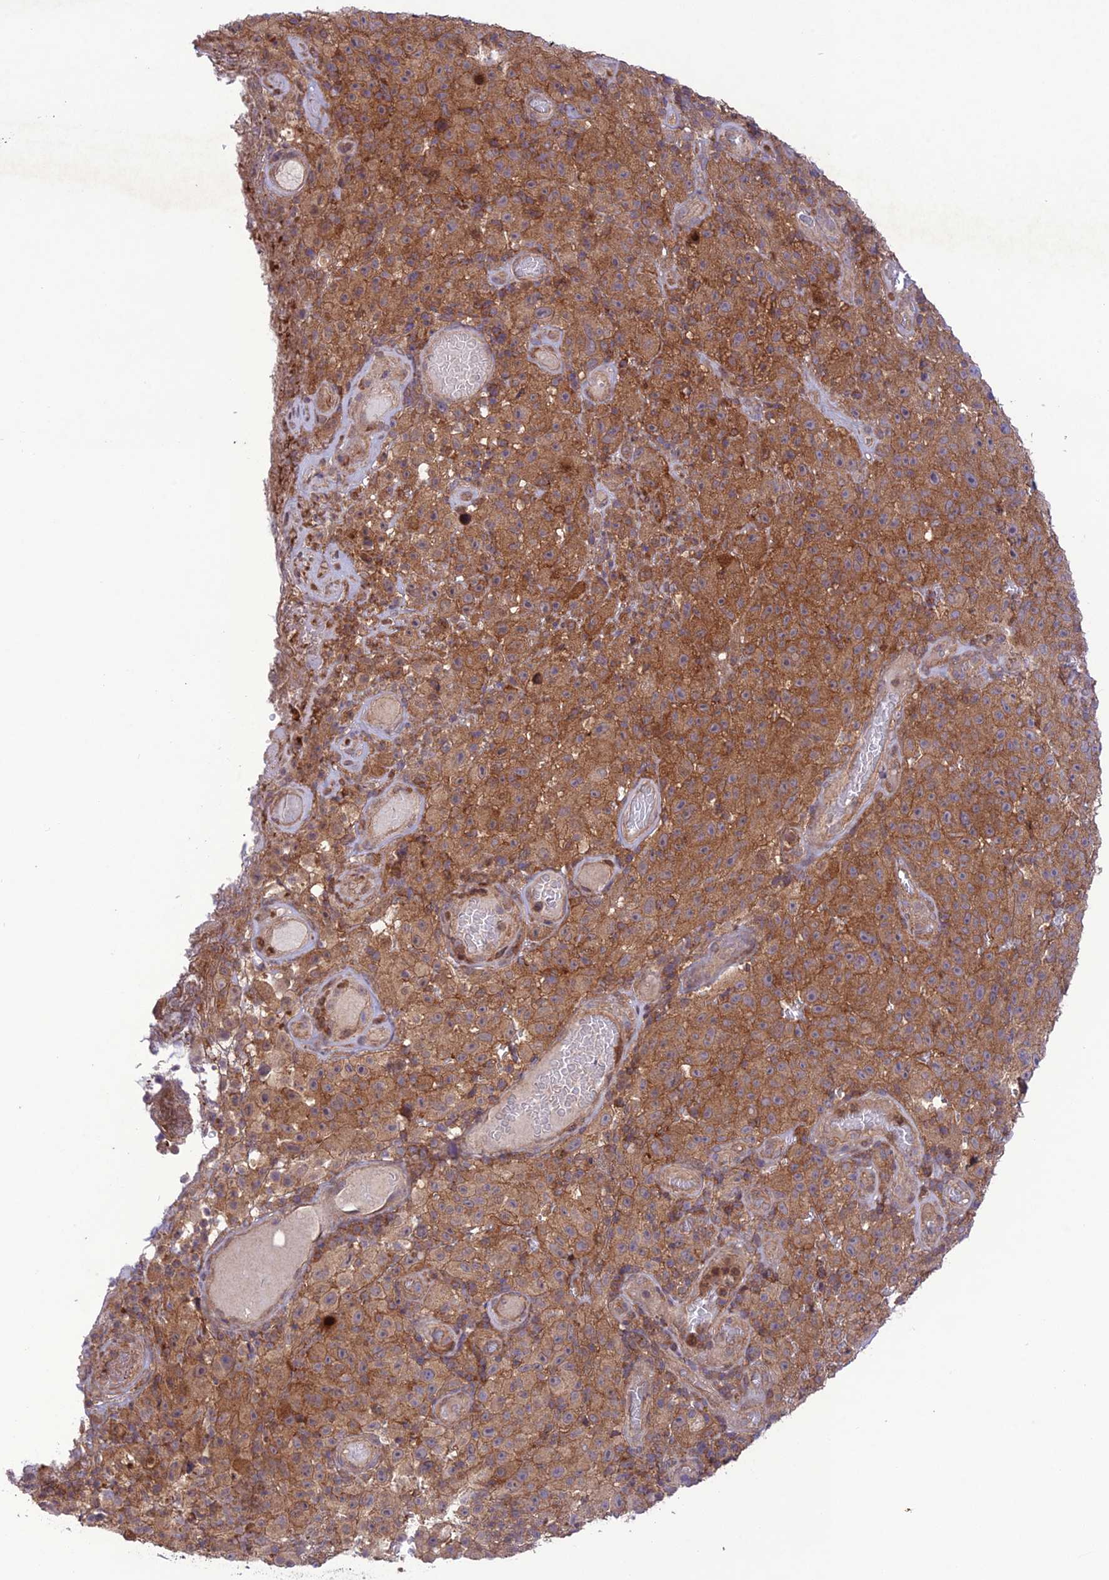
{"staining": {"intensity": "moderate", "quantity": ">75%", "location": "cytoplasmic/membranous"}, "tissue": "melanoma", "cell_type": "Tumor cells", "image_type": "cancer", "snomed": [{"axis": "morphology", "description": "Malignant melanoma, NOS"}, {"axis": "topography", "description": "Skin"}], "caption": "A medium amount of moderate cytoplasmic/membranous expression is seen in about >75% of tumor cells in malignant melanoma tissue.", "gene": "FCHSD1", "patient": {"sex": "female", "age": 82}}